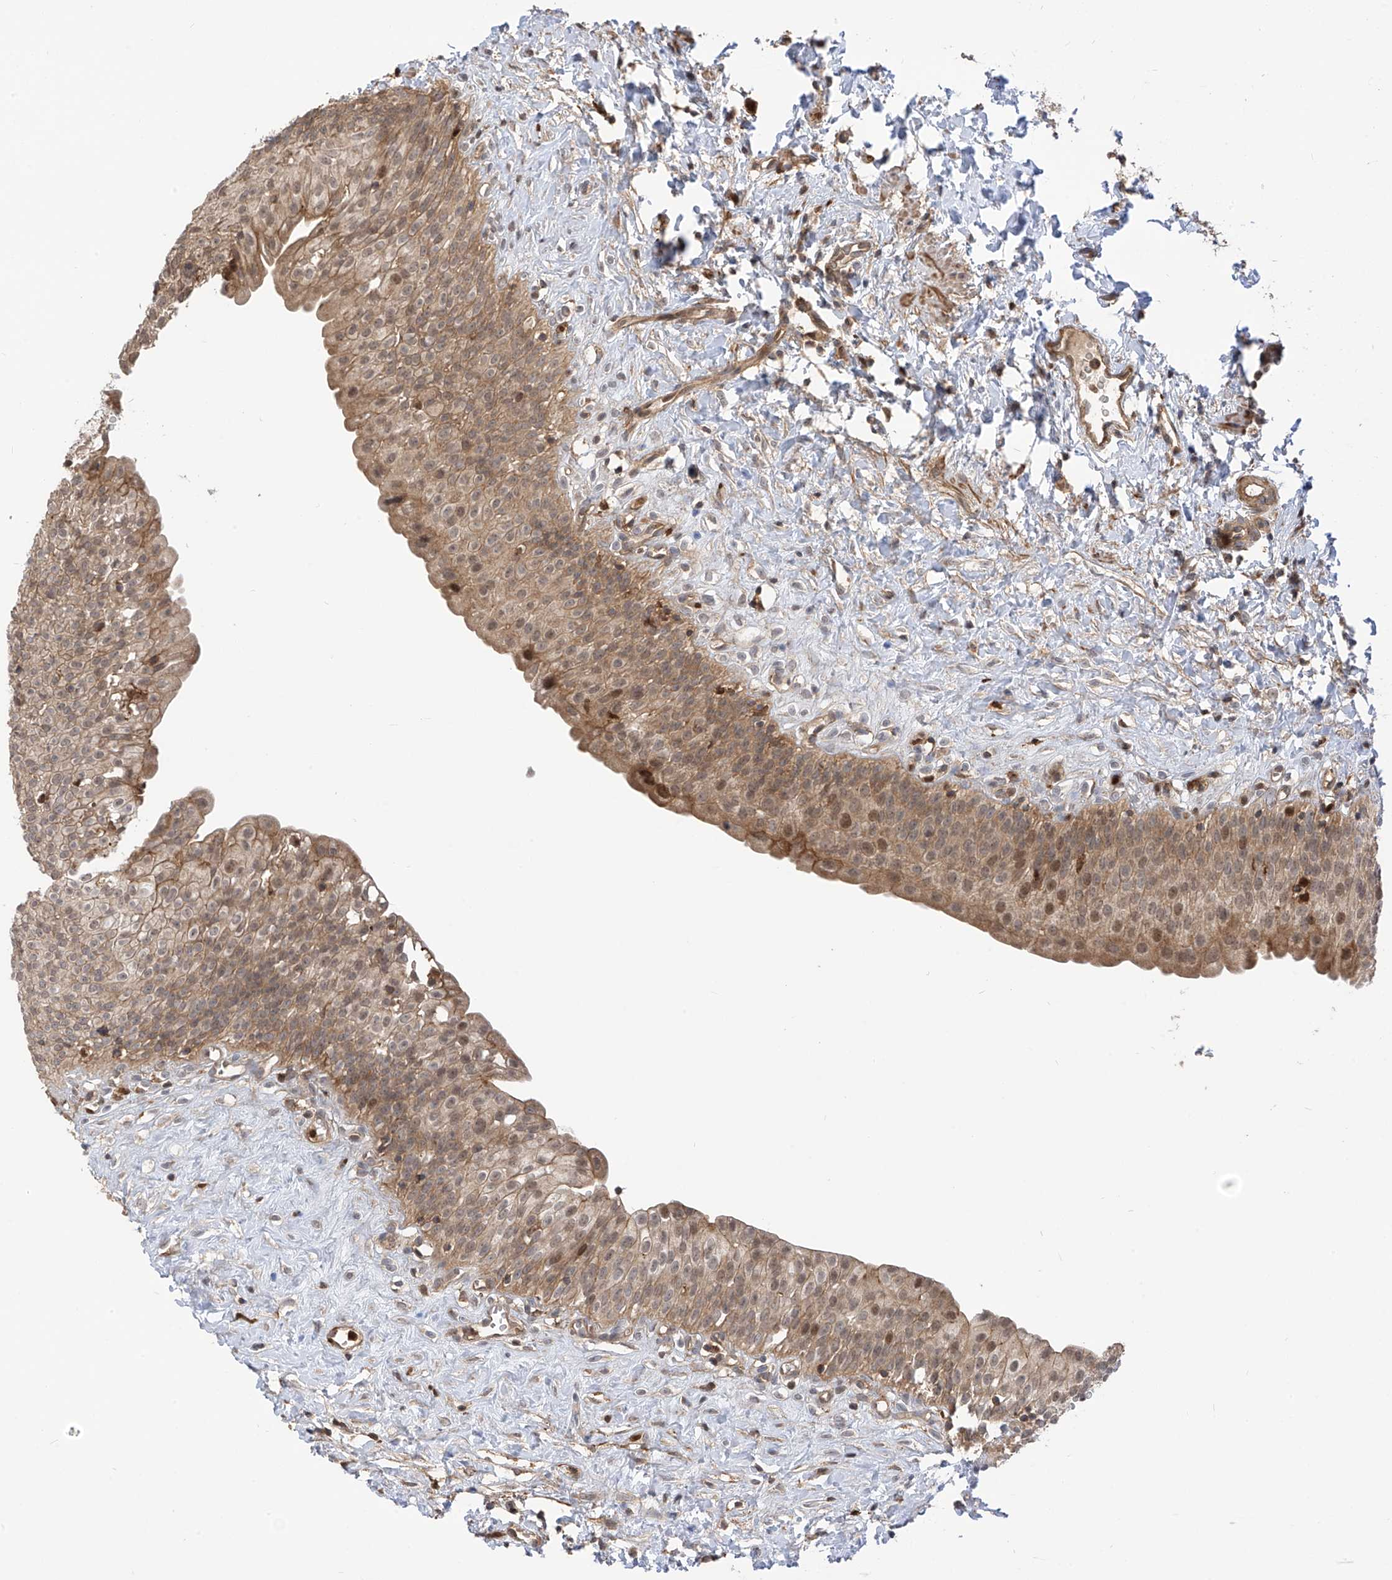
{"staining": {"intensity": "moderate", "quantity": ">75%", "location": "cytoplasmic/membranous,nuclear"}, "tissue": "urinary bladder", "cell_type": "Urothelial cells", "image_type": "normal", "snomed": [{"axis": "morphology", "description": "Normal tissue, NOS"}, {"axis": "topography", "description": "Urinary bladder"}], "caption": "Immunohistochemical staining of benign human urinary bladder shows medium levels of moderate cytoplasmic/membranous,nuclear expression in approximately >75% of urothelial cells.", "gene": "ATAD2B", "patient": {"sex": "male", "age": 51}}